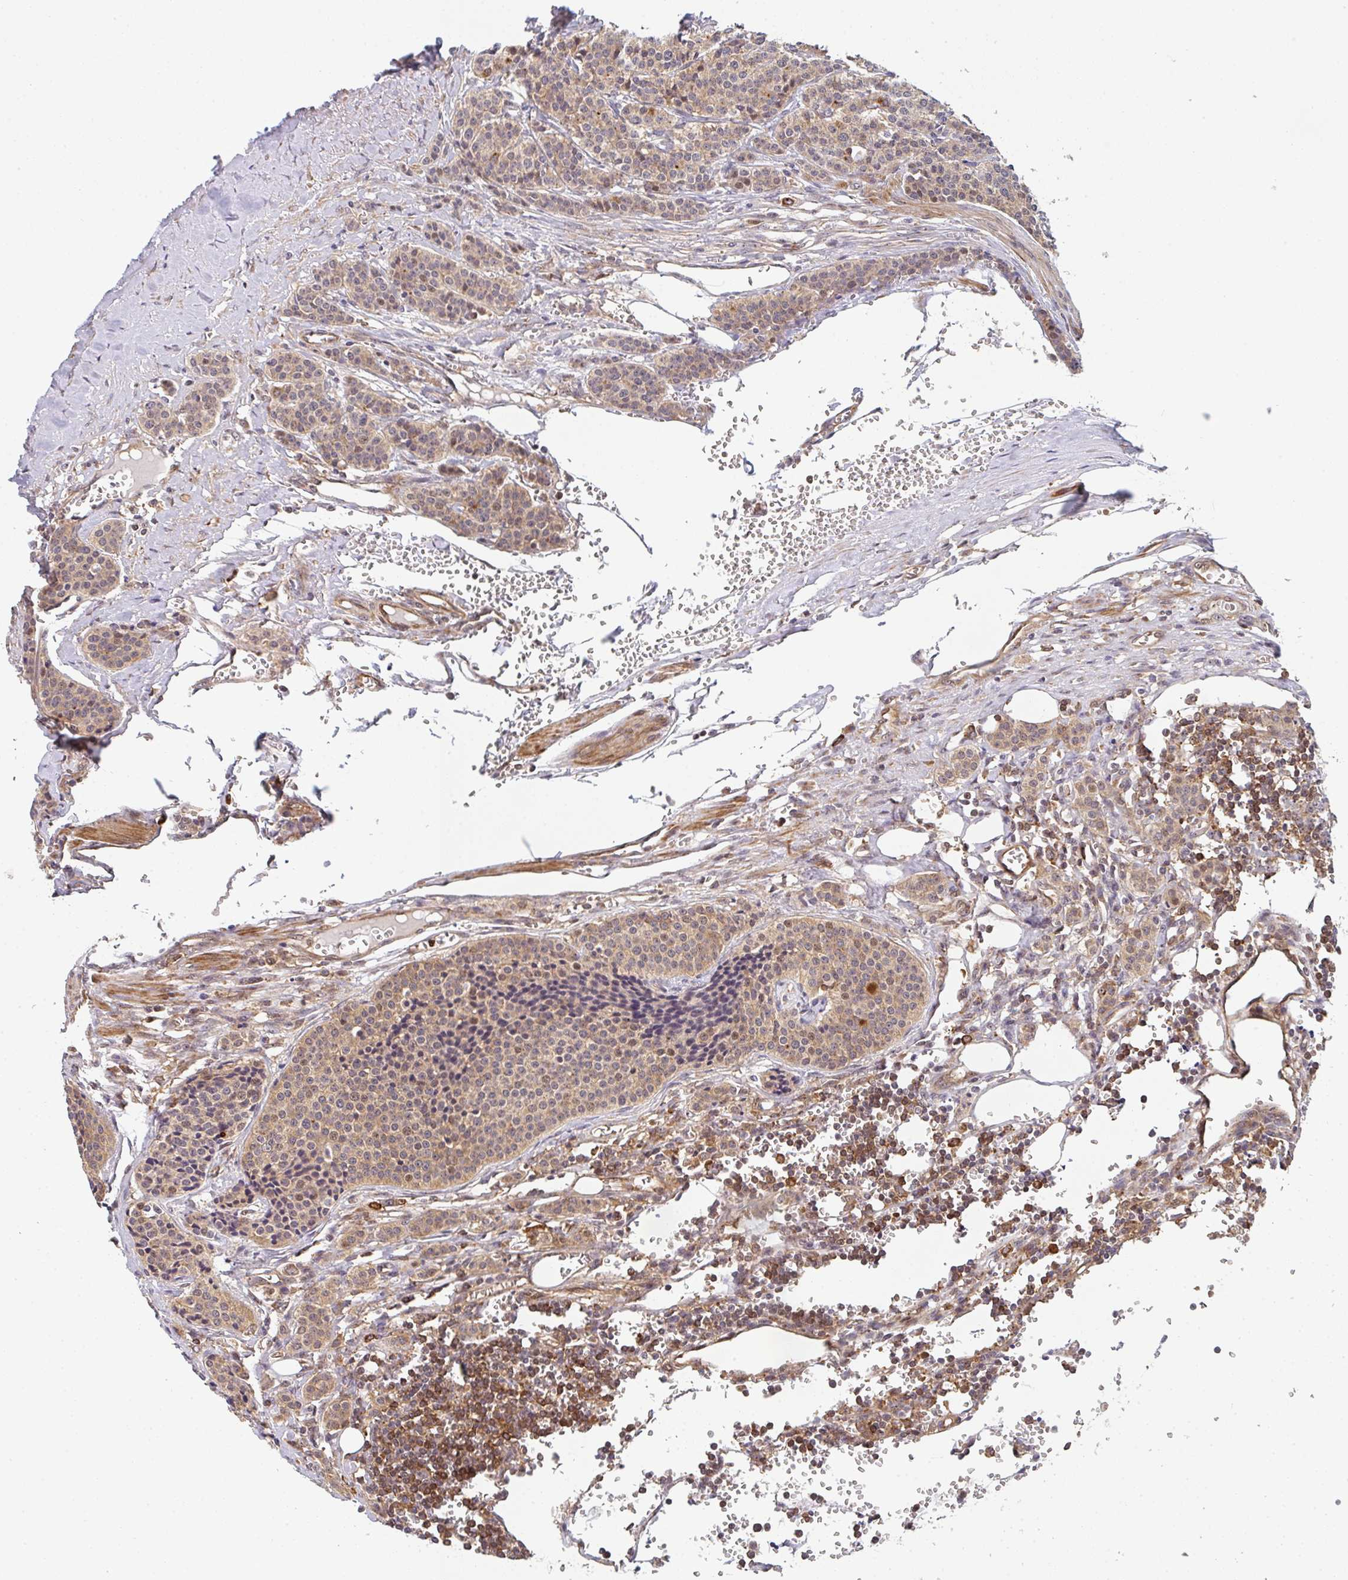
{"staining": {"intensity": "moderate", "quantity": ">75%", "location": "cytoplasmic/membranous"}, "tissue": "carcinoid", "cell_type": "Tumor cells", "image_type": "cancer", "snomed": [{"axis": "morphology", "description": "Carcinoid, malignant, NOS"}, {"axis": "topography", "description": "Small intestine"}], "caption": "There is medium levels of moderate cytoplasmic/membranous expression in tumor cells of carcinoid (malignant), as demonstrated by immunohistochemical staining (brown color).", "gene": "SIMC1", "patient": {"sex": "male", "age": 63}}